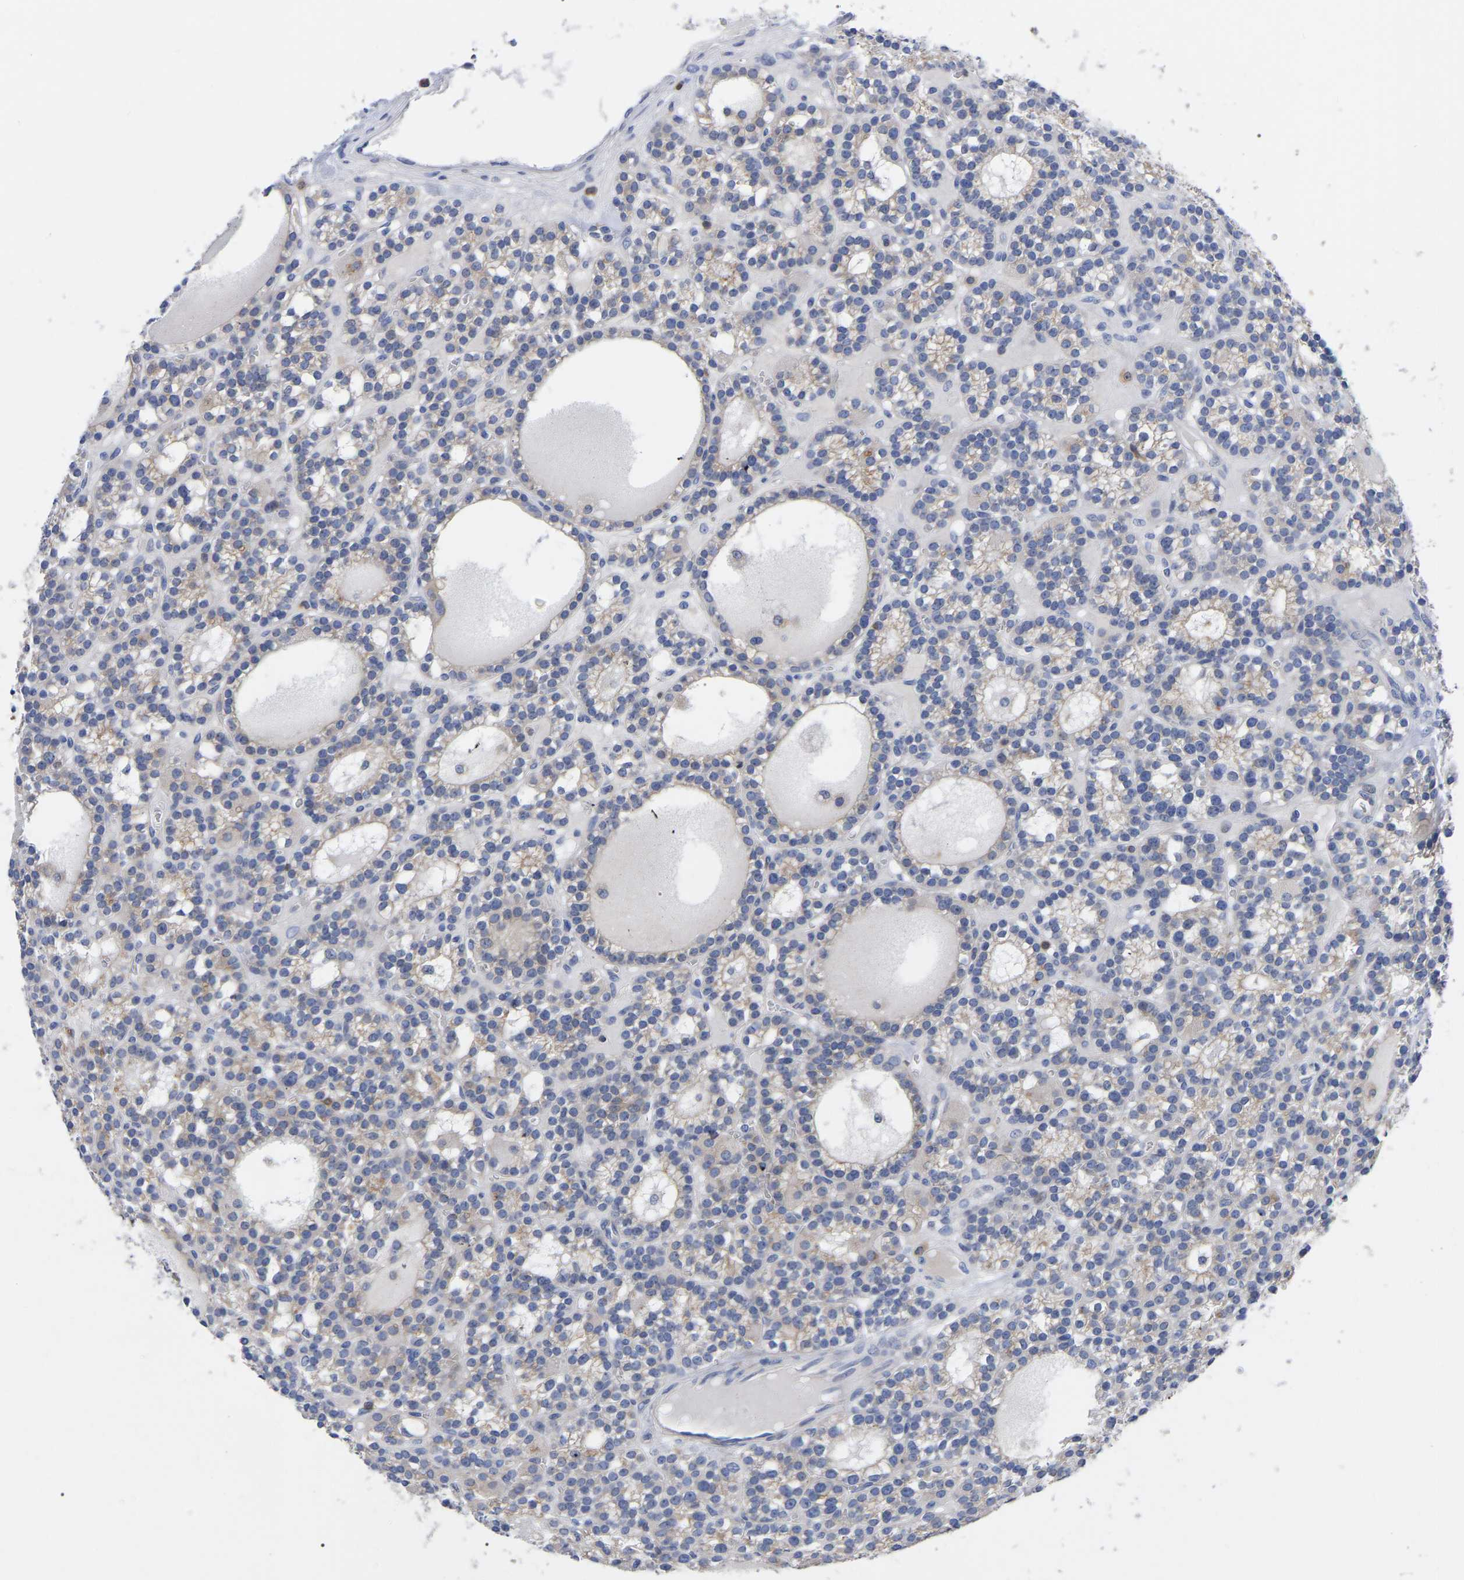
{"staining": {"intensity": "moderate", "quantity": "25%-75%", "location": "cytoplasmic/membranous"}, "tissue": "parathyroid gland", "cell_type": "Glandular cells", "image_type": "normal", "snomed": [{"axis": "morphology", "description": "Normal tissue, NOS"}, {"axis": "morphology", "description": "Adenoma, NOS"}, {"axis": "topography", "description": "Parathyroid gland"}], "caption": "The image demonstrates immunohistochemical staining of unremarkable parathyroid gland. There is moderate cytoplasmic/membranous staining is appreciated in approximately 25%-75% of glandular cells.", "gene": "PTPN7", "patient": {"sex": "female", "age": 58}}